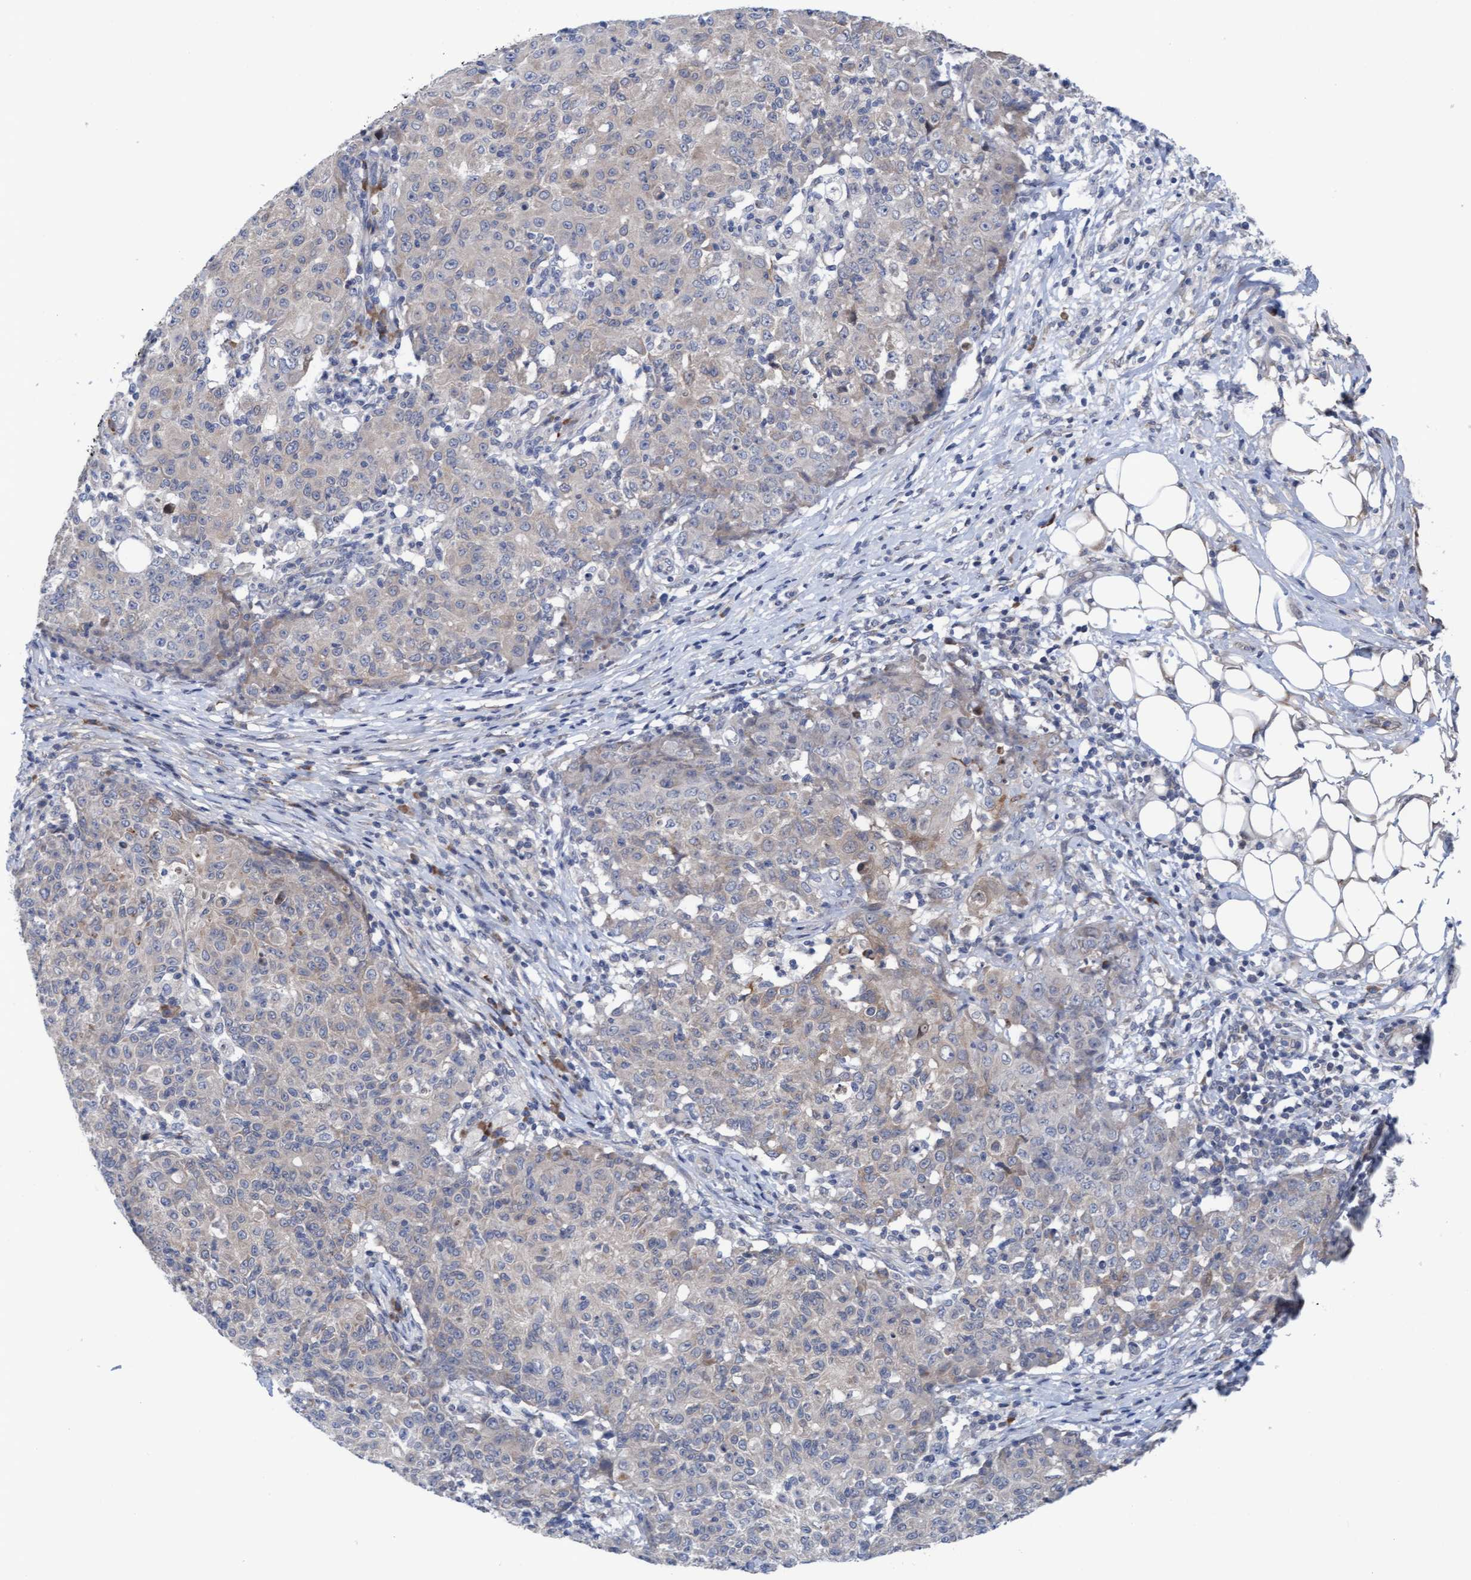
{"staining": {"intensity": "weak", "quantity": "<25%", "location": "cytoplasmic/membranous"}, "tissue": "ovarian cancer", "cell_type": "Tumor cells", "image_type": "cancer", "snomed": [{"axis": "morphology", "description": "Carcinoma, endometroid"}, {"axis": "topography", "description": "Ovary"}], "caption": "Micrograph shows no significant protein expression in tumor cells of ovarian cancer (endometroid carcinoma).", "gene": "PLCD1", "patient": {"sex": "female", "age": 42}}